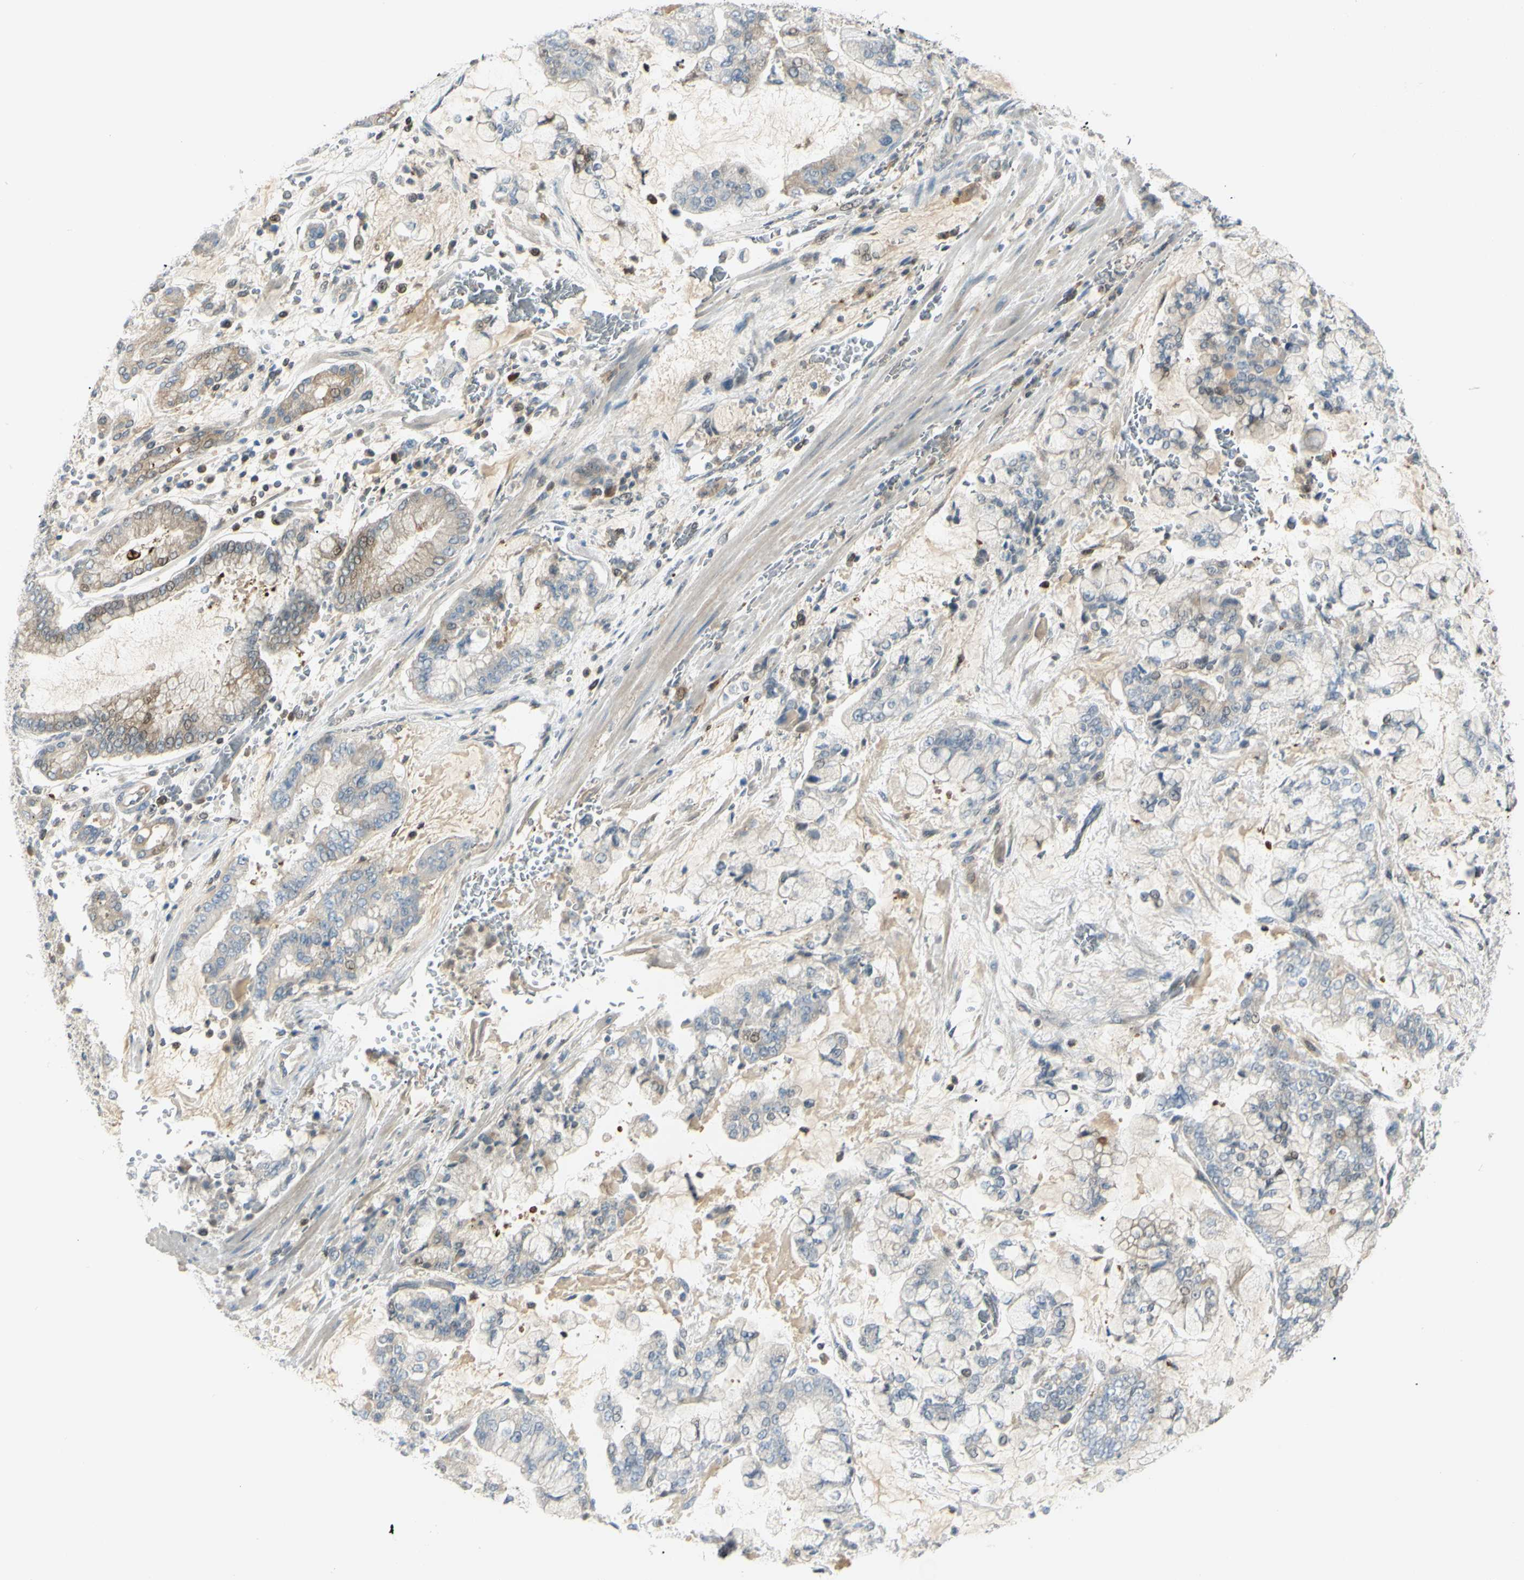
{"staining": {"intensity": "negative", "quantity": "none", "location": "none"}, "tissue": "stomach cancer", "cell_type": "Tumor cells", "image_type": "cancer", "snomed": [{"axis": "morphology", "description": "Normal tissue, NOS"}, {"axis": "morphology", "description": "Adenocarcinoma, NOS"}, {"axis": "topography", "description": "Stomach, upper"}, {"axis": "topography", "description": "Stomach"}], "caption": "Immunohistochemistry (IHC) of adenocarcinoma (stomach) reveals no positivity in tumor cells.", "gene": "C1orf159", "patient": {"sex": "male", "age": 76}}